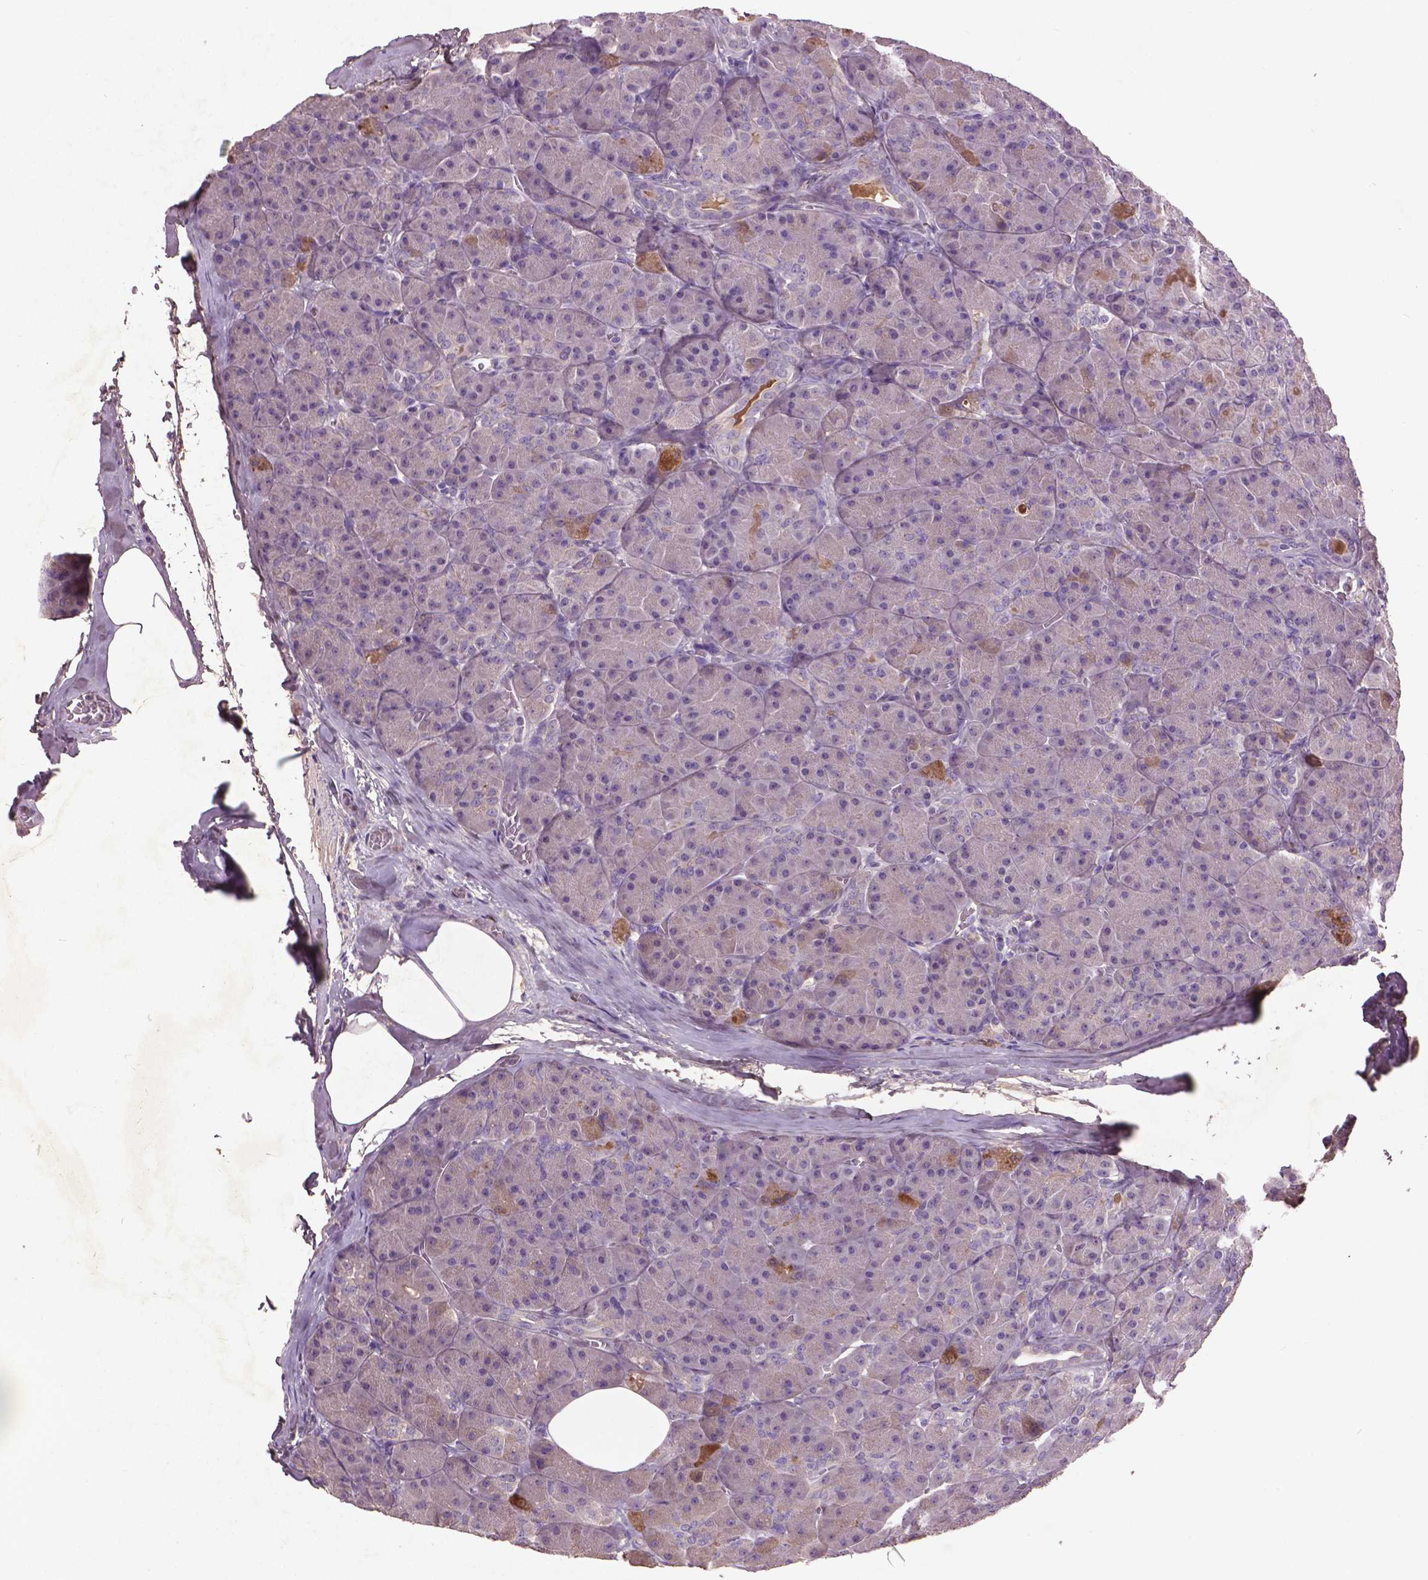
{"staining": {"intensity": "moderate", "quantity": "<25%", "location": "cytoplasmic/membranous"}, "tissue": "pancreas", "cell_type": "Exocrine glandular cells", "image_type": "normal", "snomed": [{"axis": "morphology", "description": "Normal tissue, NOS"}, {"axis": "topography", "description": "Pancreas"}], "caption": "Moderate cytoplasmic/membranous protein expression is identified in approximately <25% of exocrine glandular cells in pancreas. The staining was performed using DAB, with brown indicating positive protein expression. Nuclei are stained blue with hematoxylin.", "gene": "SOX17", "patient": {"sex": "male", "age": 57}}